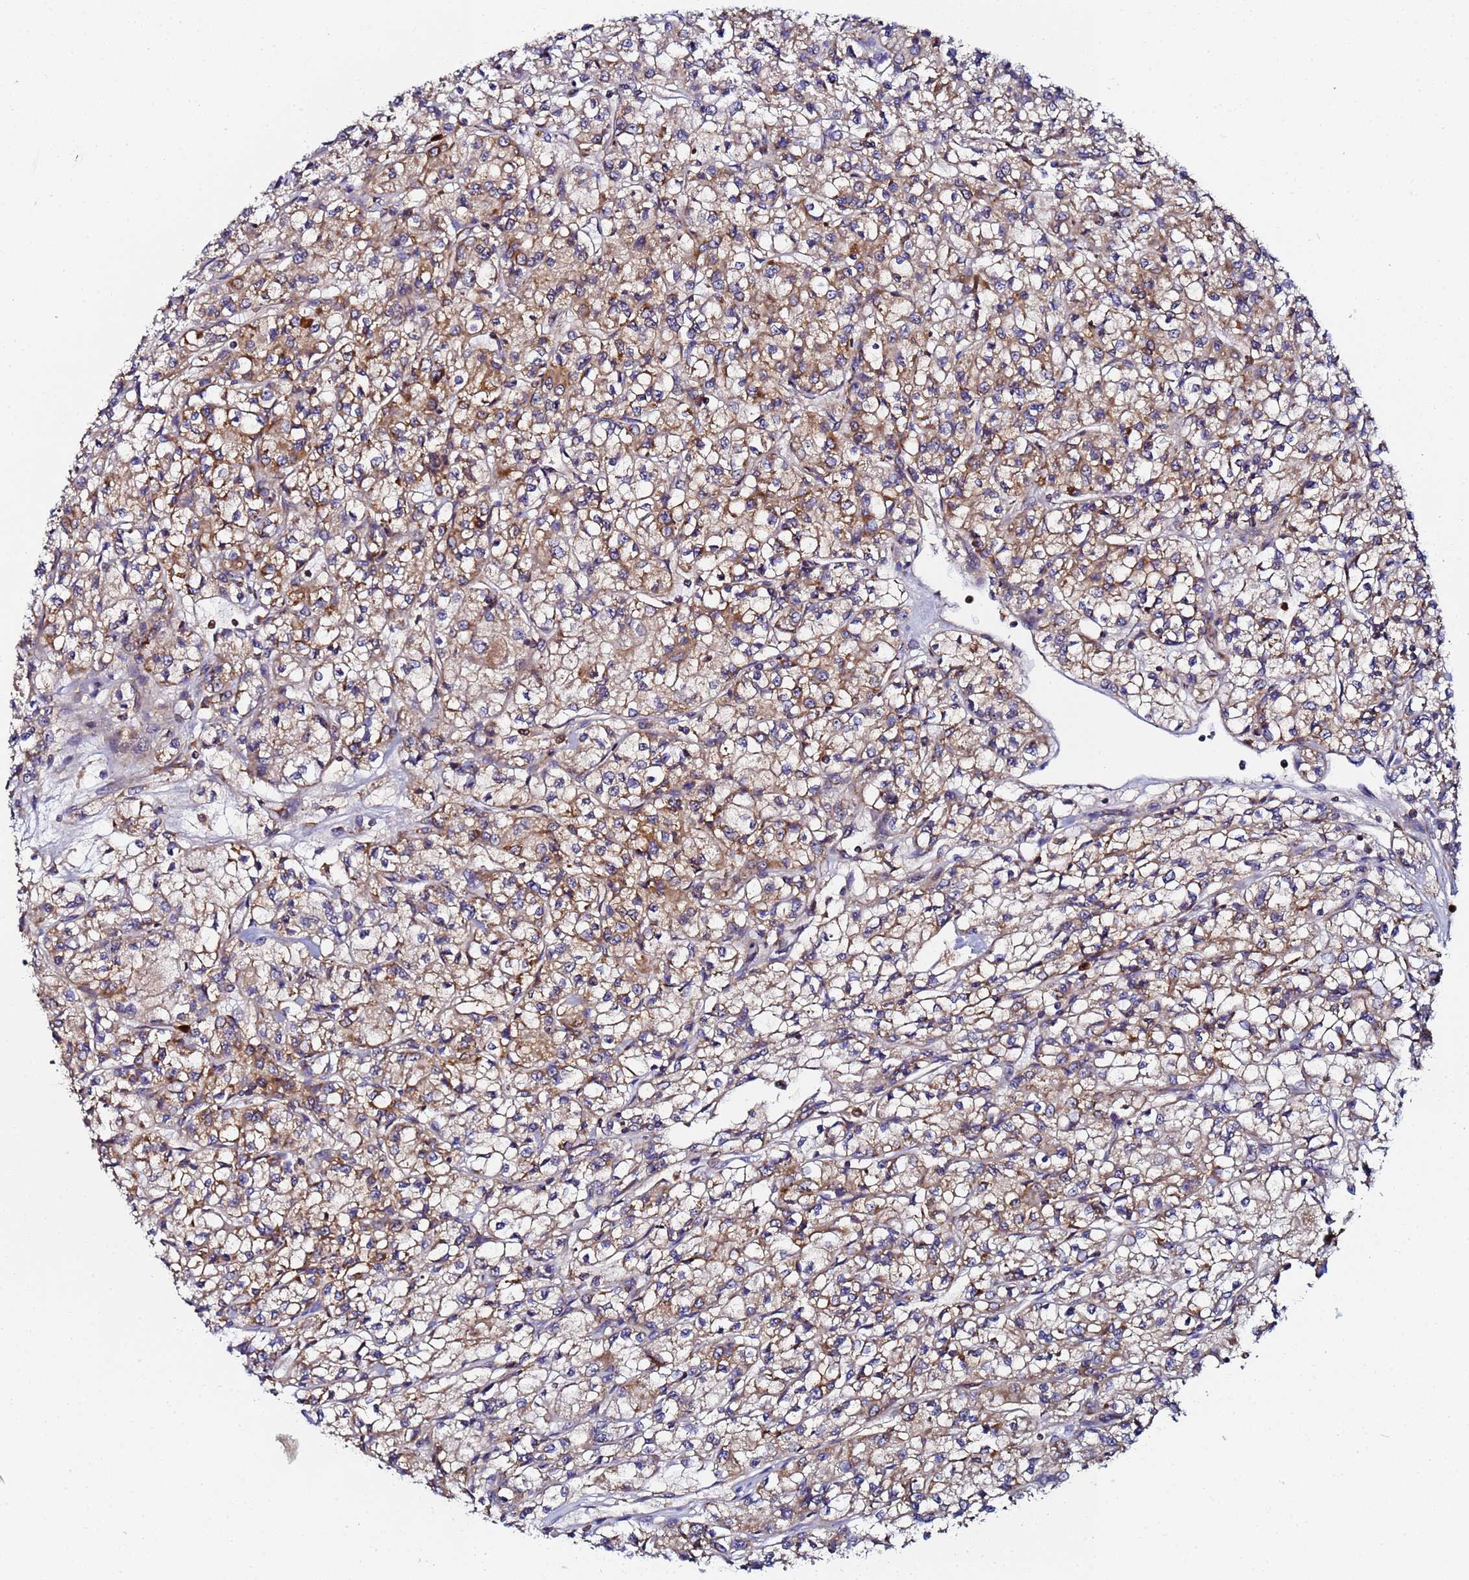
{"staining": {"intensity": "moderate", "quantity": ">75%", "location": "cytoplasmic/membranous"}, "tissue": "renal cancer", "cell_type": "Tumor cells", "image_type": "cancer", "snomed": [{"axis": "morphology", "description": "Adenocarcinoma, NOS"}, {"axis": "topography", "description": "Kidney"}], "caption": "DAB (3,3'-diaminobenzidine) immunohistochemical staining of adenocarcinoma (renal) reveals moderate cytoplasmic/membranous protein positivity in approximately >75% of tumor cells.", "gene": "CCDC127", "patient": {"sex": "female", "age": 59}}